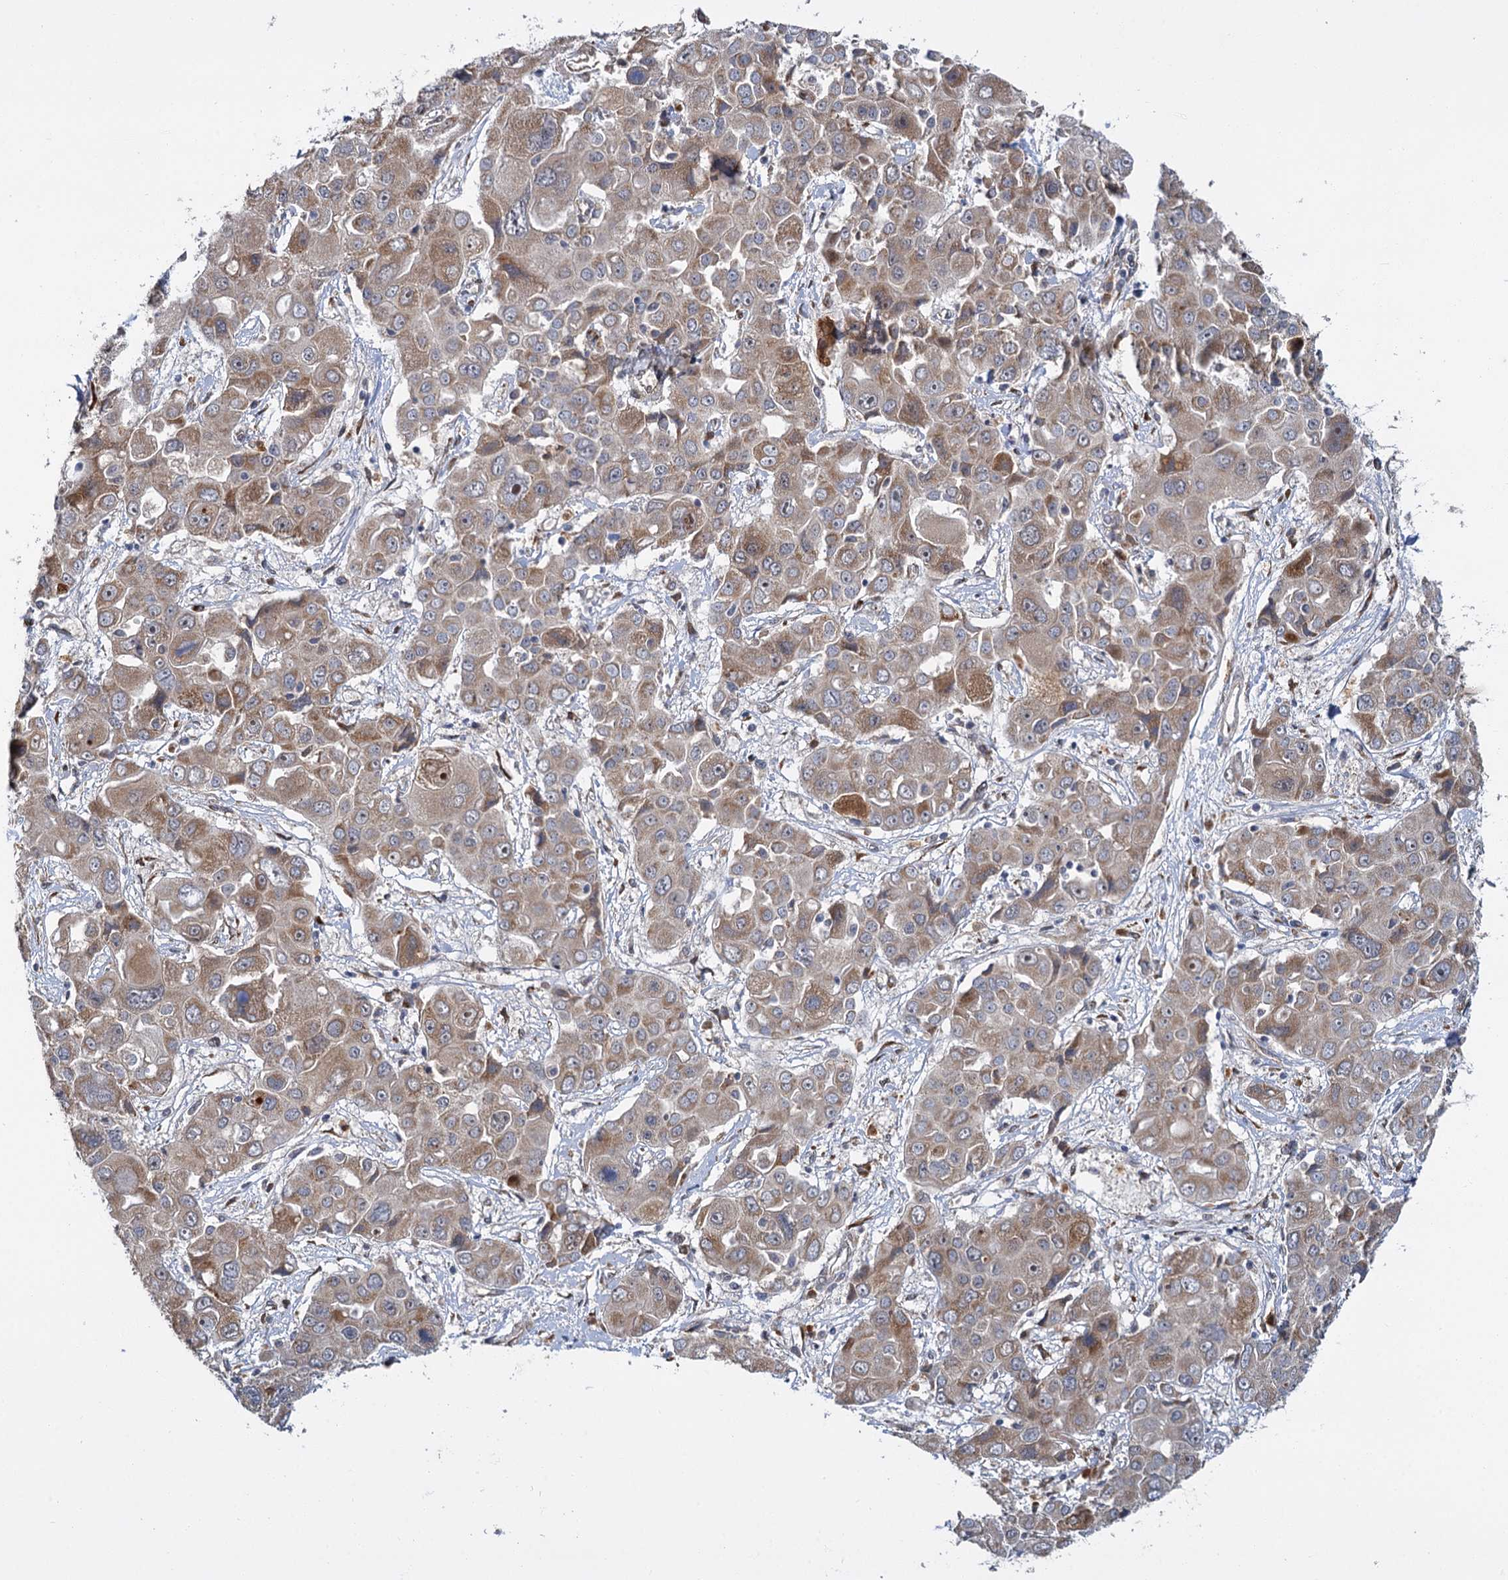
{"staining": {"intensity": "weak", "quantity": "25%-75%", "location": "cytoplasmic/membranous"}, "tissue": "liver cancer", "cell_type": "Tumor cells", "image_type": "cancer", "snomed": [{"axis": "morphology", "description": "Cholangiocarcinoma"}, {"axis": "topography", "description": "Liver"}], "caption": "This is a photomicrograph of immunohistochemistry (IHC) staining of liver cancer (cholangiocarcinoma), which shows weak positivity in the cytoplasmic/membranous of tumor cells.", "gene": "APBA2", "patient": {"sex": "male", "age": 67}}